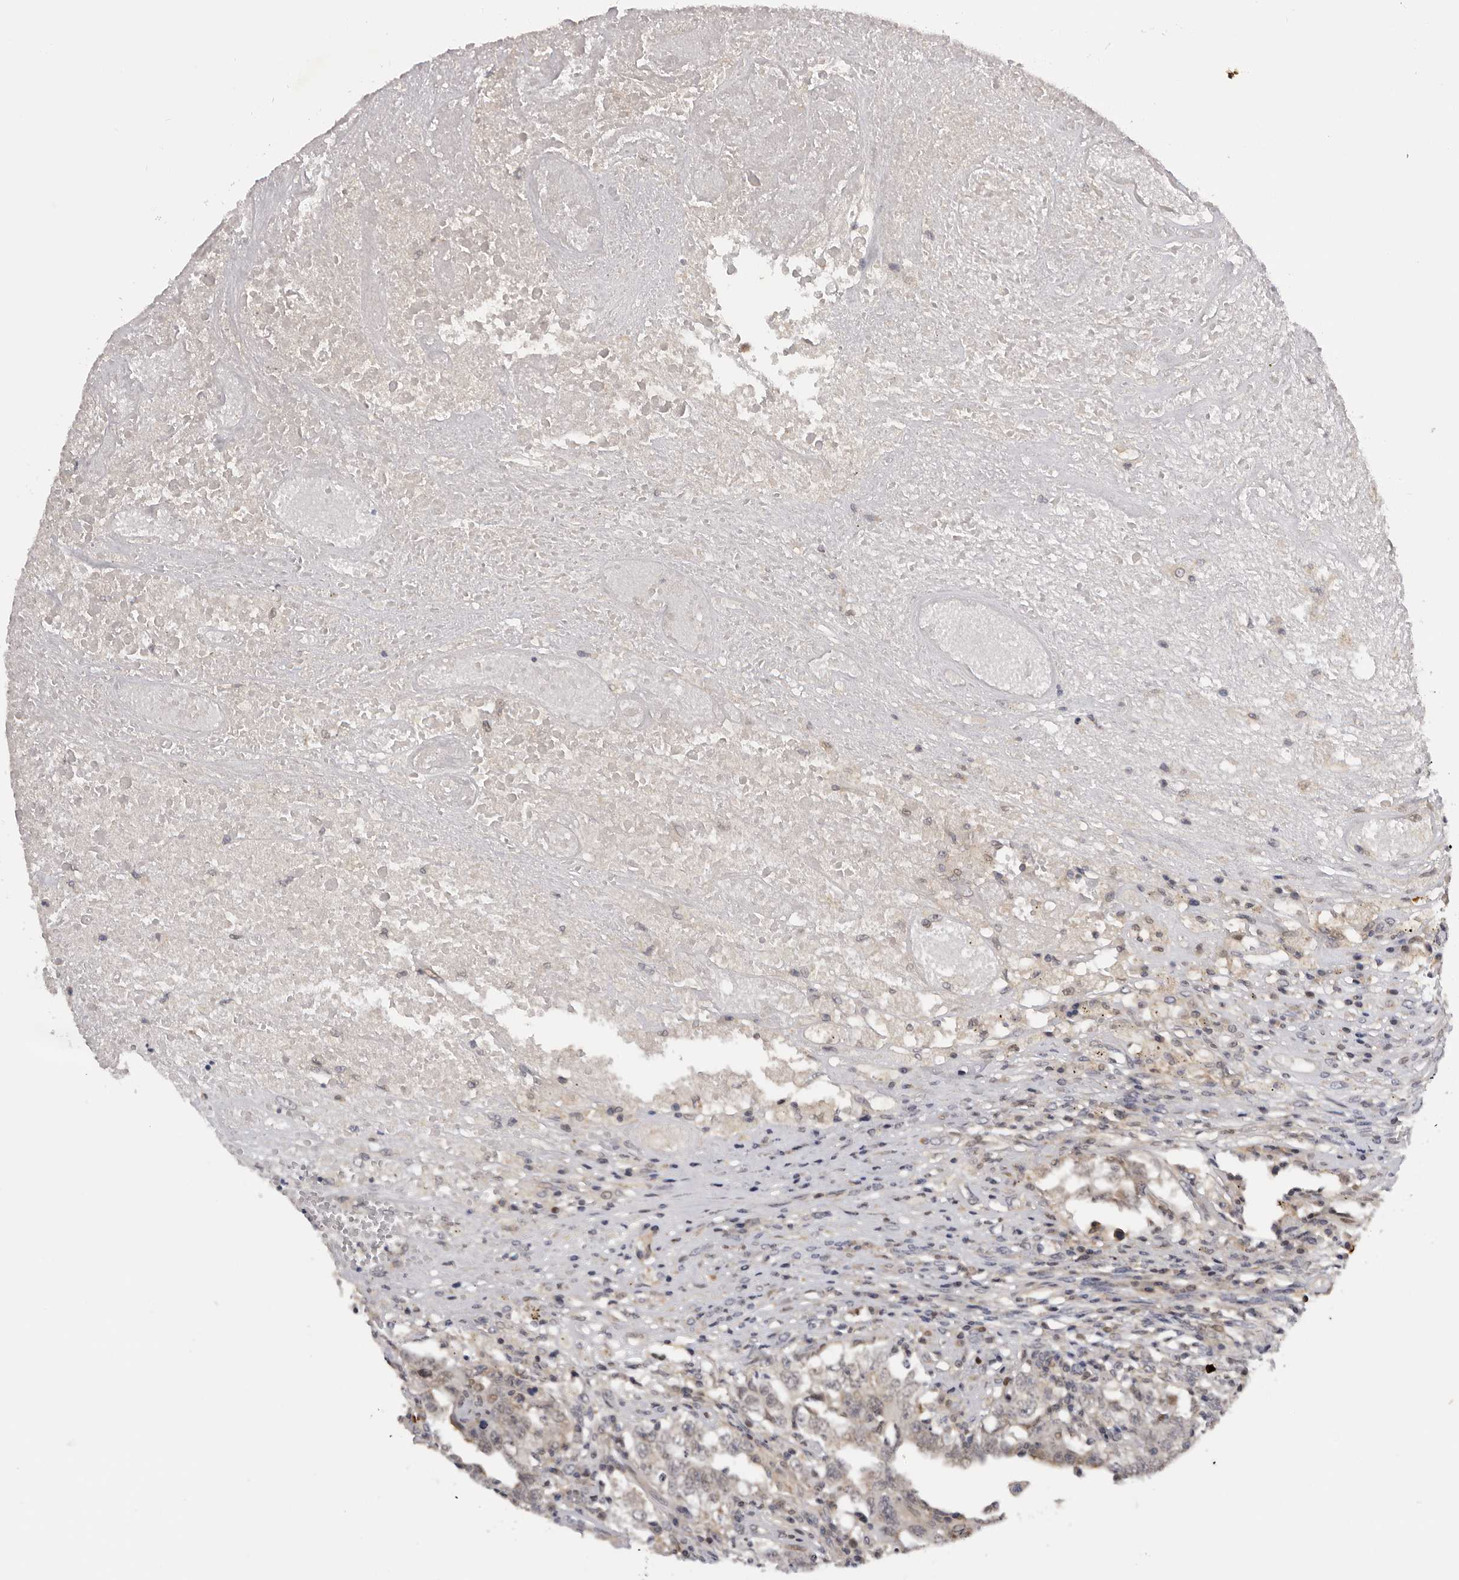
{"staining": {"intensity": "weak", "quantity": "<25%", "location": "cytoplasmic/membranous,nuclear"}, "tissue": "testis cancer", "cell_type": "Tumor cells", "image_type": "cancer", "snomed": [{"axis": "morphology", "description": "Carcinoma, Embryonal, NOS"}, {"axis": "topography", "description": "Testis"}], "caption": "Human testis cancer (embryonal carcinoma) stained for a protein using immunohistochemistry exhibits no staining in tumor cells.", "gene": "KIF2B", "patient": {"sex": "male", "age": 26}}